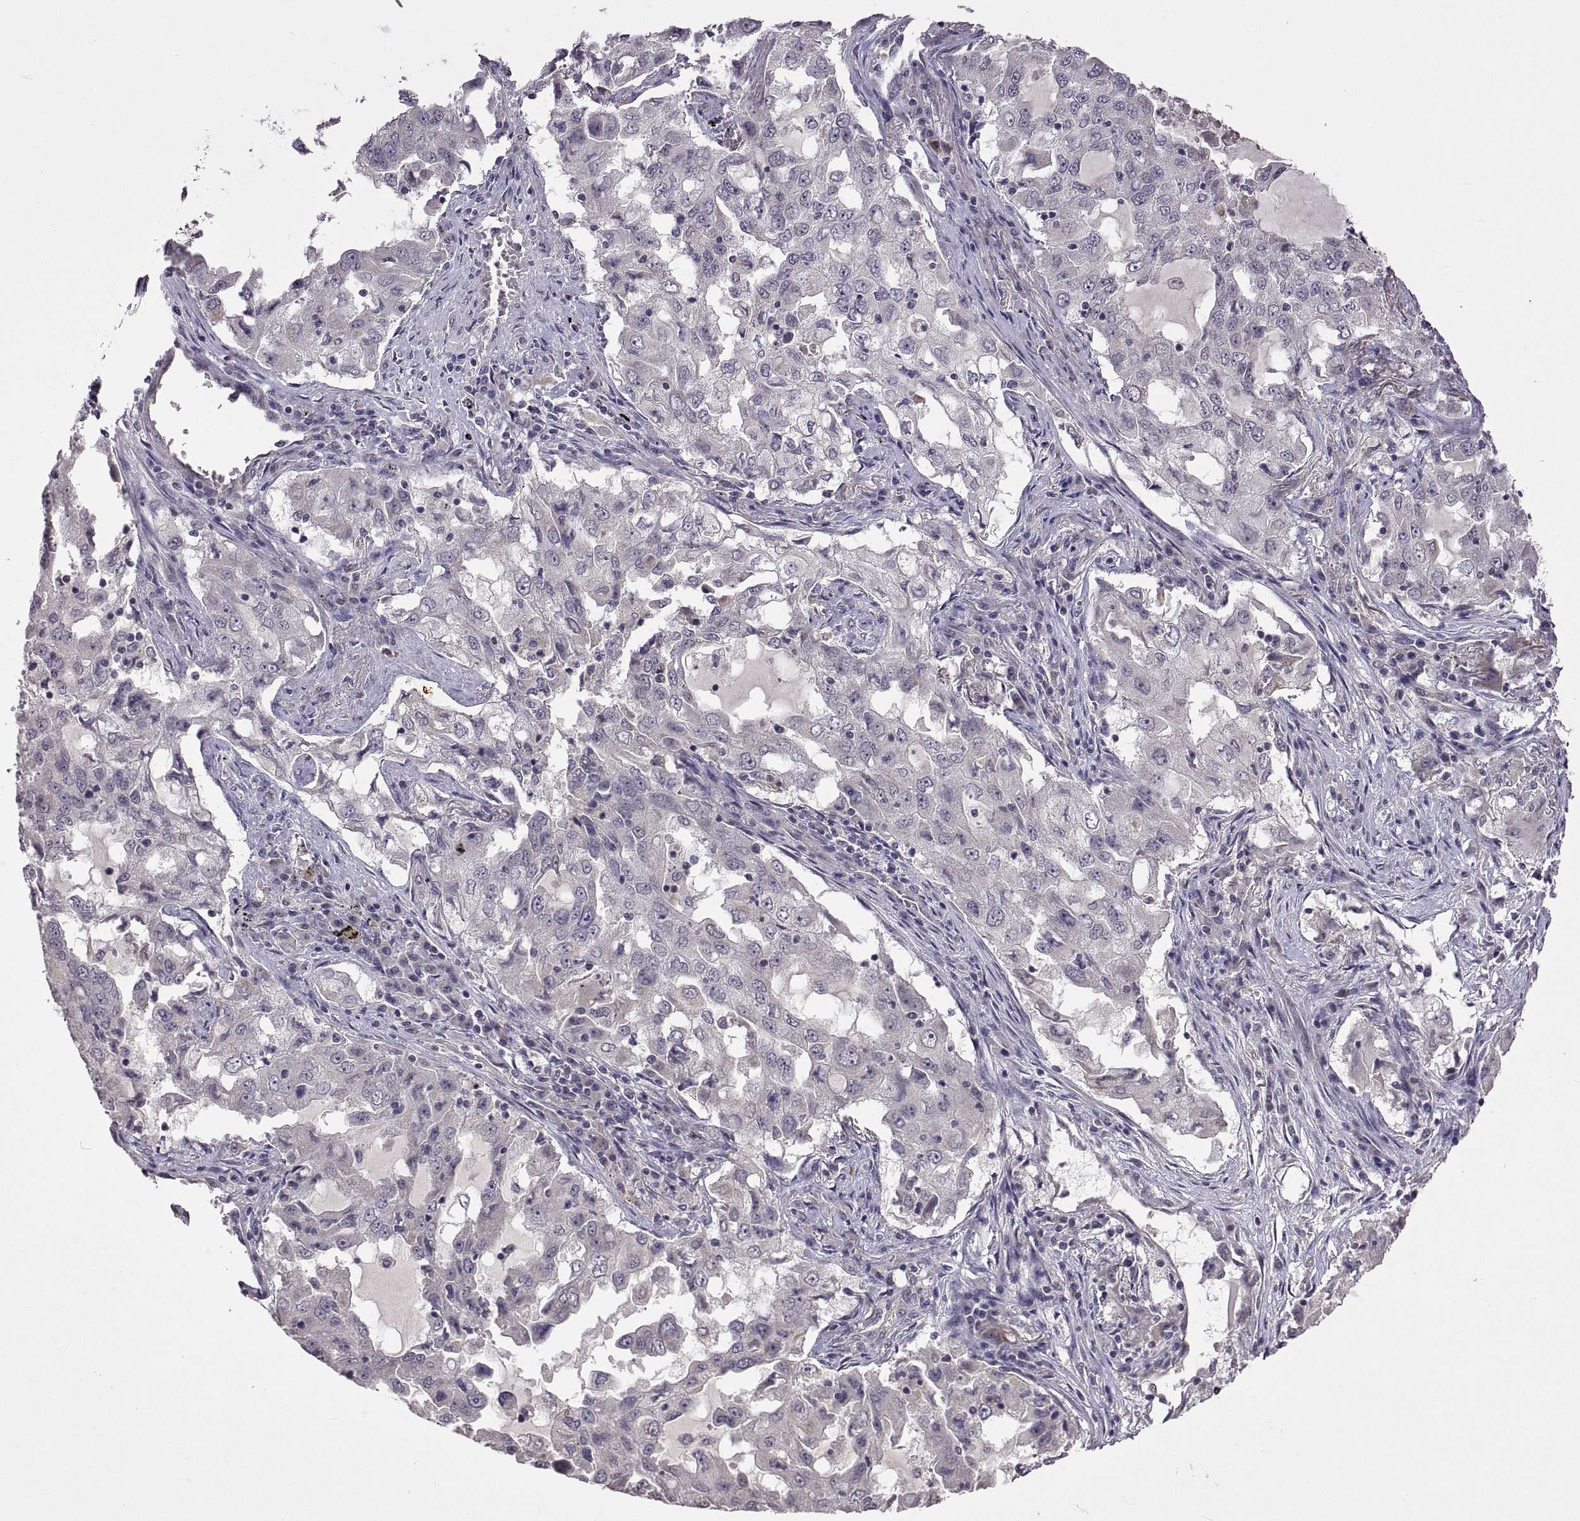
{"staining": {"intensity": "negative", "quantity": "none", "location": "none"}, "tissue": "lung cancer", "cell_type": "Tumor cells", "image_type": "cancer", "snomed": [{"axis": "morphology", "description": "Adenocarcinoma, NOS"}, {"axis": "topography", "description": "Lung"}], "caption": "Immunohistochemistry (IHC) of human adenocarcinoma (lung) reveals no positivity in tumor cells.", "gene": "LAMA1", "patient": {"sex": "female", "age": 61}}